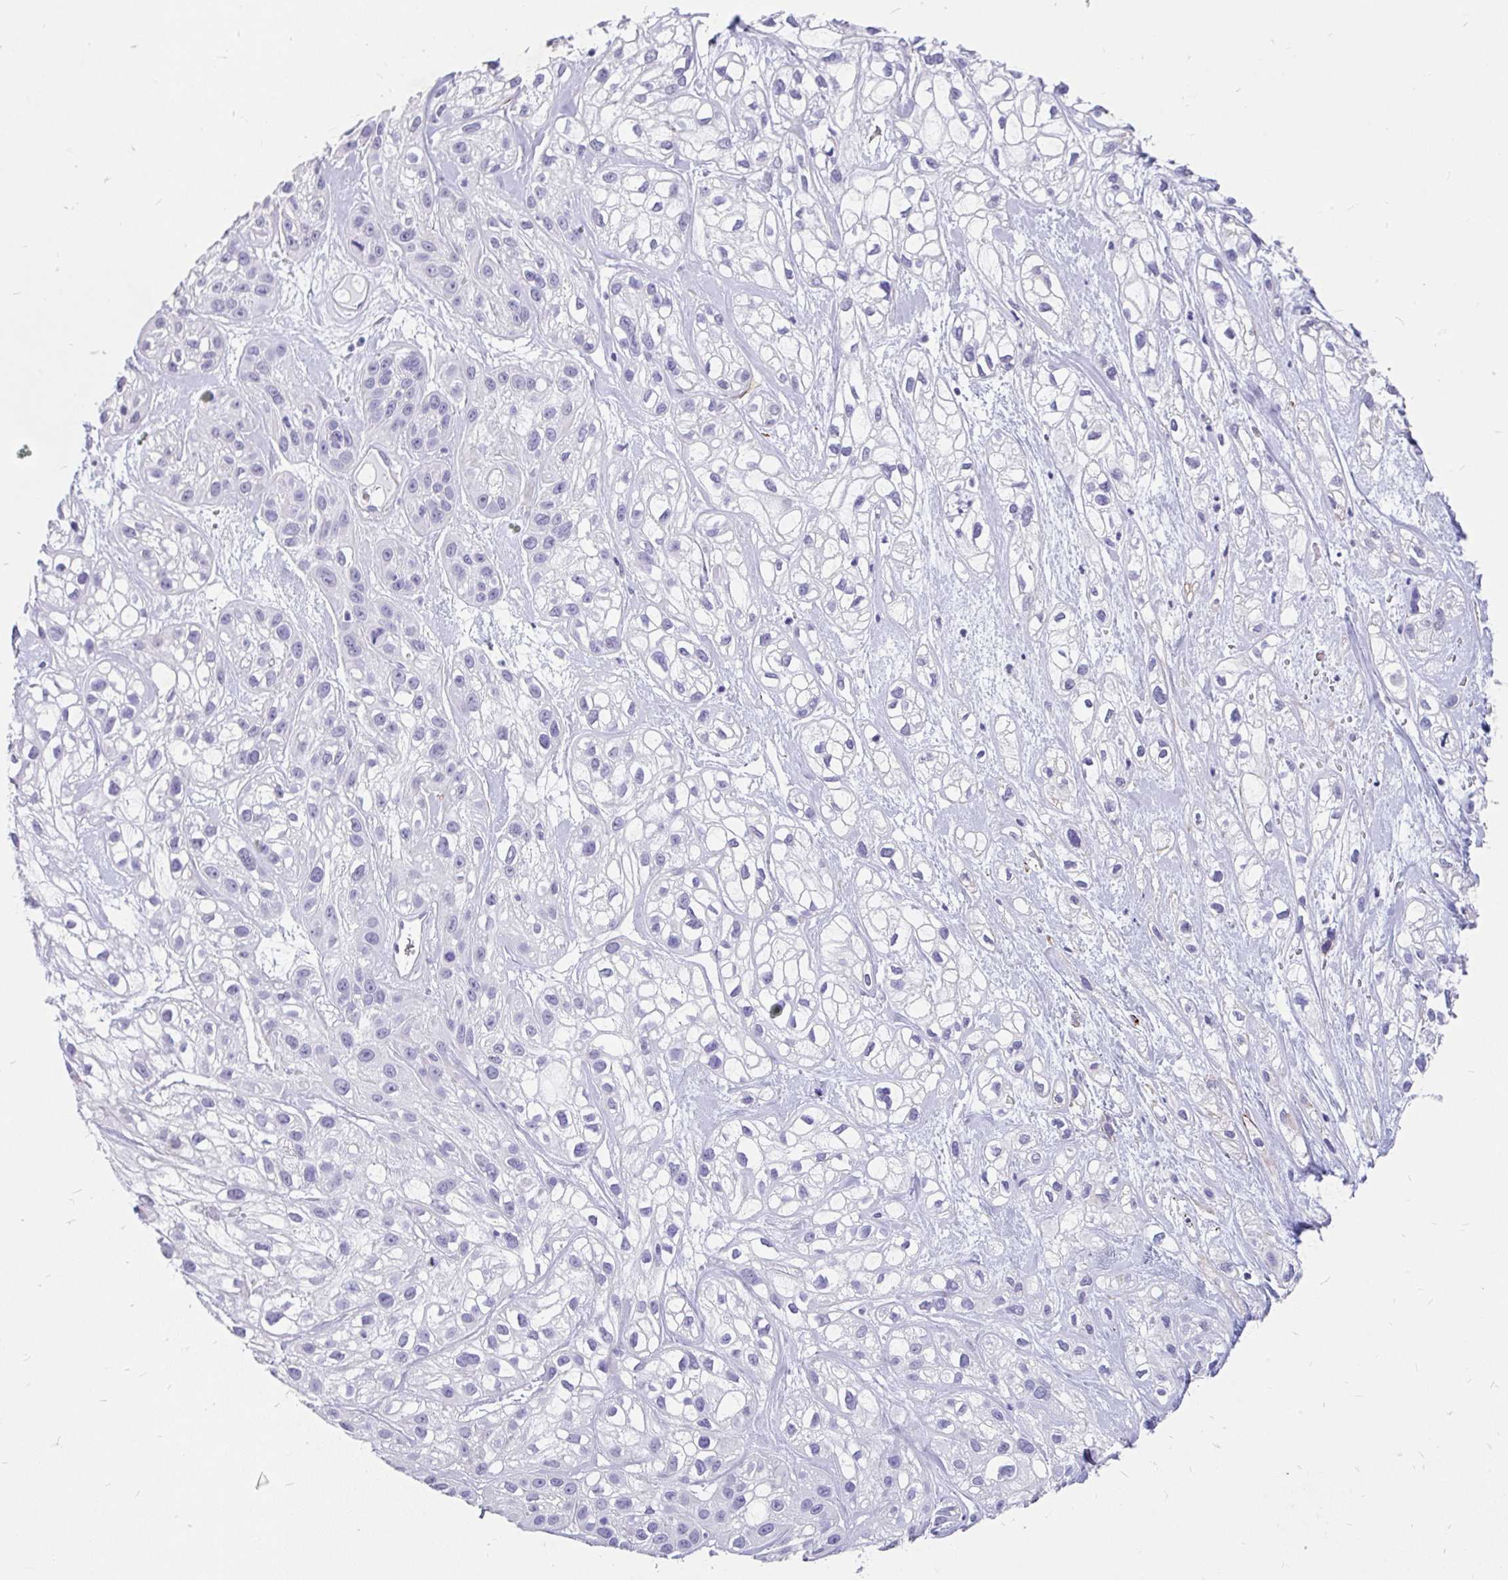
{"staining": {"intensity": "negative", "quantity": "none", "location": "none"}, "tissue": "skin cancer", "cell_type": "Tumor cells", "image_type": "cancer", "snomed": [{"axis": "morphology", "description": "Squamous cell carcinoma, NOS"}, {"axis": "topography", "description": "Skin"}], "caption": "This is an immunohistochemistry image of skin cancer (squamous cell carcinoma). There is no expression in tumor cells.", "gene": "EML5", "patient": {"sex": "male", "age": 82}}